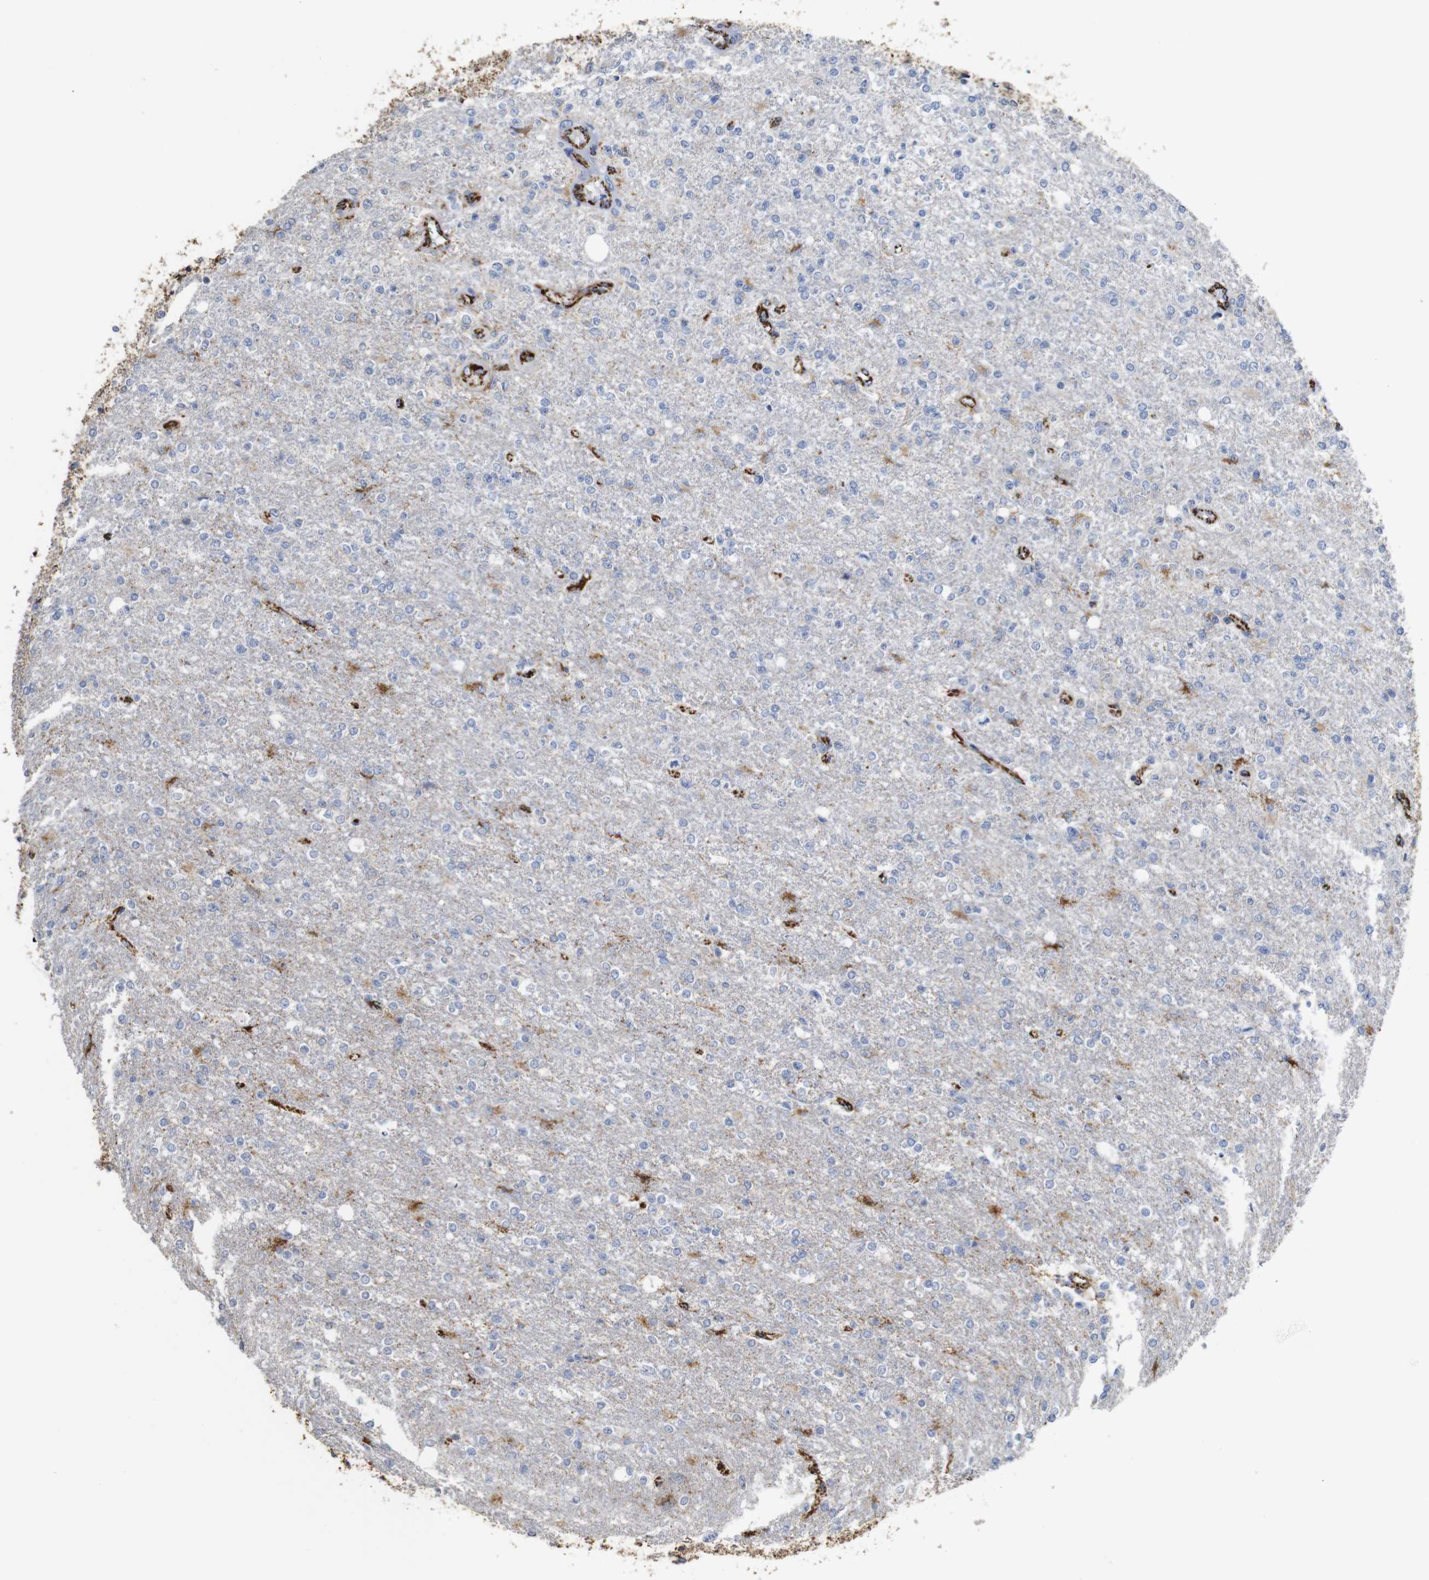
{"staining": {"intensity": "moderate", "quantity": "<25%", "location": "cytoplasmic/membranous"}, "tissue": "glioma", "cell_type": "Tumor cells", "image_type": "cancer", "snomed": [{"axis": "morphology", "description": "Glioma, malignant, High grade"}, {"axis": "topography", "description": "Cerebral cortex"}], "caption": "Protein analysis of glioma tissue exhibits moderate cytoplasmic/membranous expression in approximately <25% of tumor cells.", "gene": "MAOA", "patient": {"sex": "male", "age": 76}}